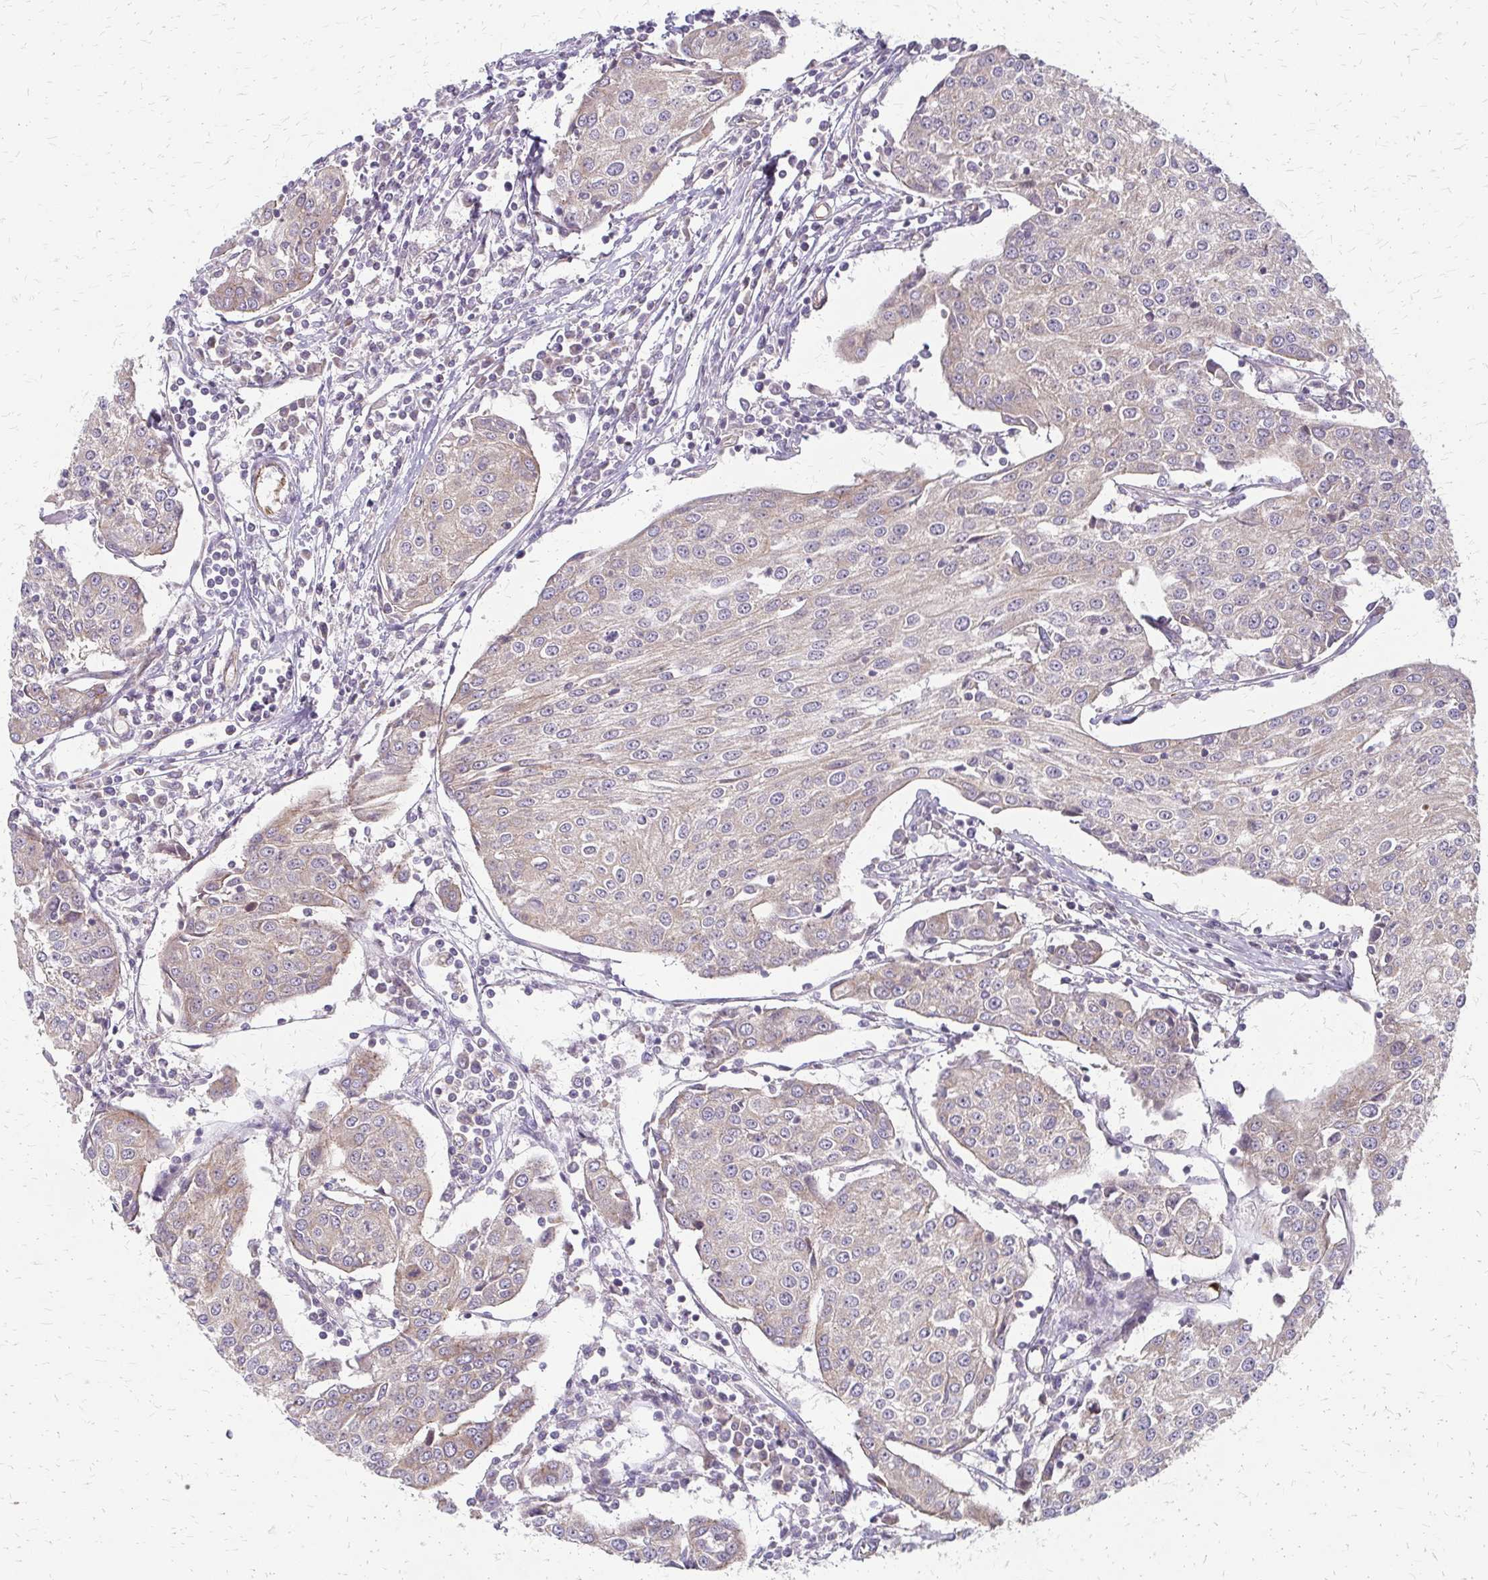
{"staining": {"intensity": "weak", "quantity": "25%-75%", "location": "cytoplasmic/membranous"}, "tissue": "urothelial cancer", "cell_type": "Tumor cells", "image_type": "cancer", "snomed": [{"axis": "morphology", "description": "Urothelial carcinoma, High grade"}, {"axis": "topography", "description": "Urinary bladder"}], "caption": "Immunohistochemistry (IHC) of human urothelial carcinoma (high-grade) shows low levels of weak cytoplasmic/membranous positivity in about 25%-75% of tumor cells. The staining was performed using DAB, with brown indicating positive protein expression. Nuclei are stained blue with hematoxylin.", "gene": "ZNF383", "patient": {"sex": "female", "age": 85}}